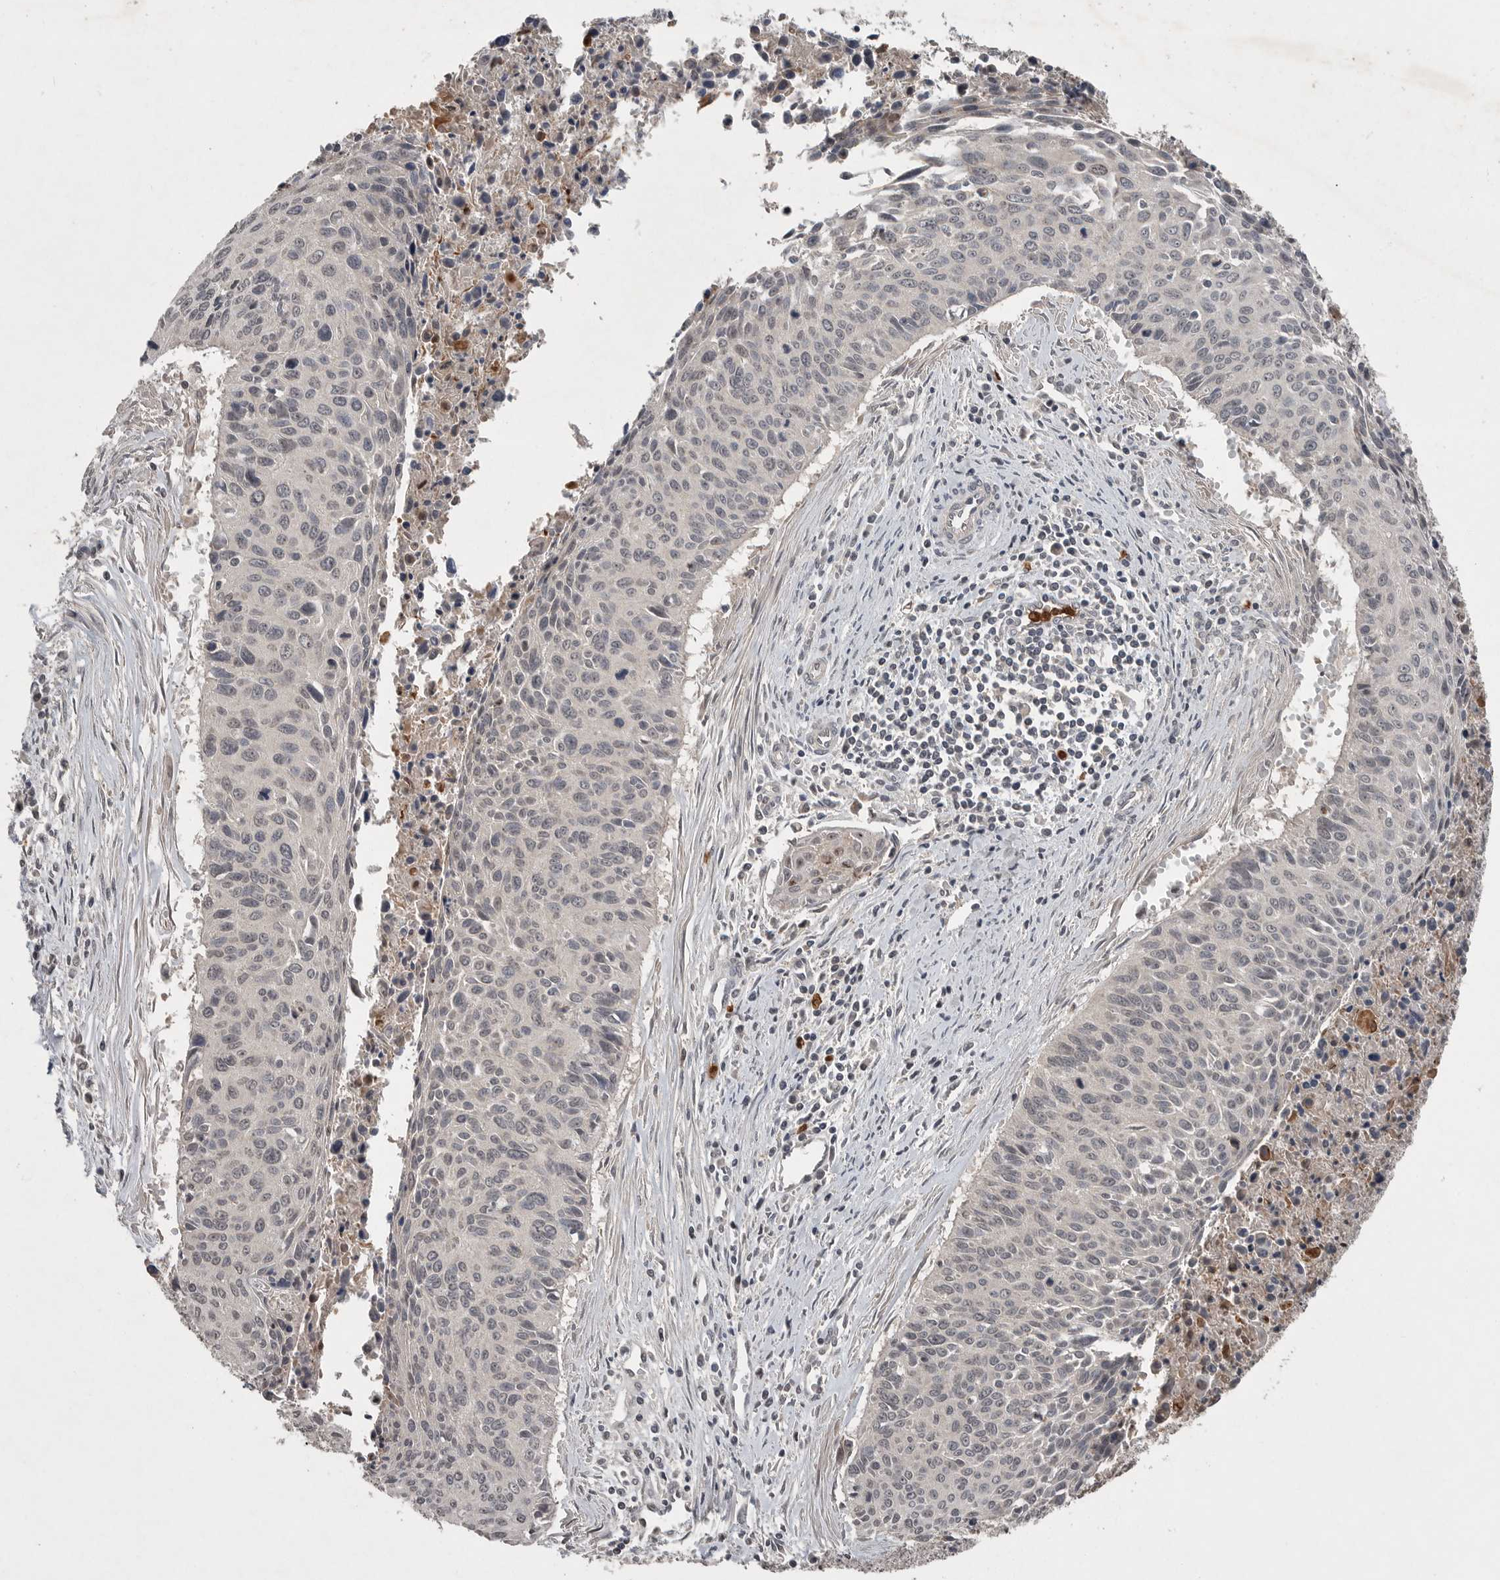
{"staining": {"intensity": "moderate", "quantity": "<25%", "location": "cytoplasmic/membranous,nuclear"}, "tissue": "cervical cancer", "cell_type": "Tumor cells", "image_type": "cancer", "snomed": [{"axis": "morphology", "description": "Squamous cell carcinoma, NOS"}, {"axis": "topography", "description": "Cervix"}], "caption": "Tumor cells exhibit low levels of moderate cytoplasmic/membranous and nuclear staining in about <25% of cells in human cervical squamous cell carcinoma.", "gene": "SCP2", "patient": {"sex": "female", "age": 55}}